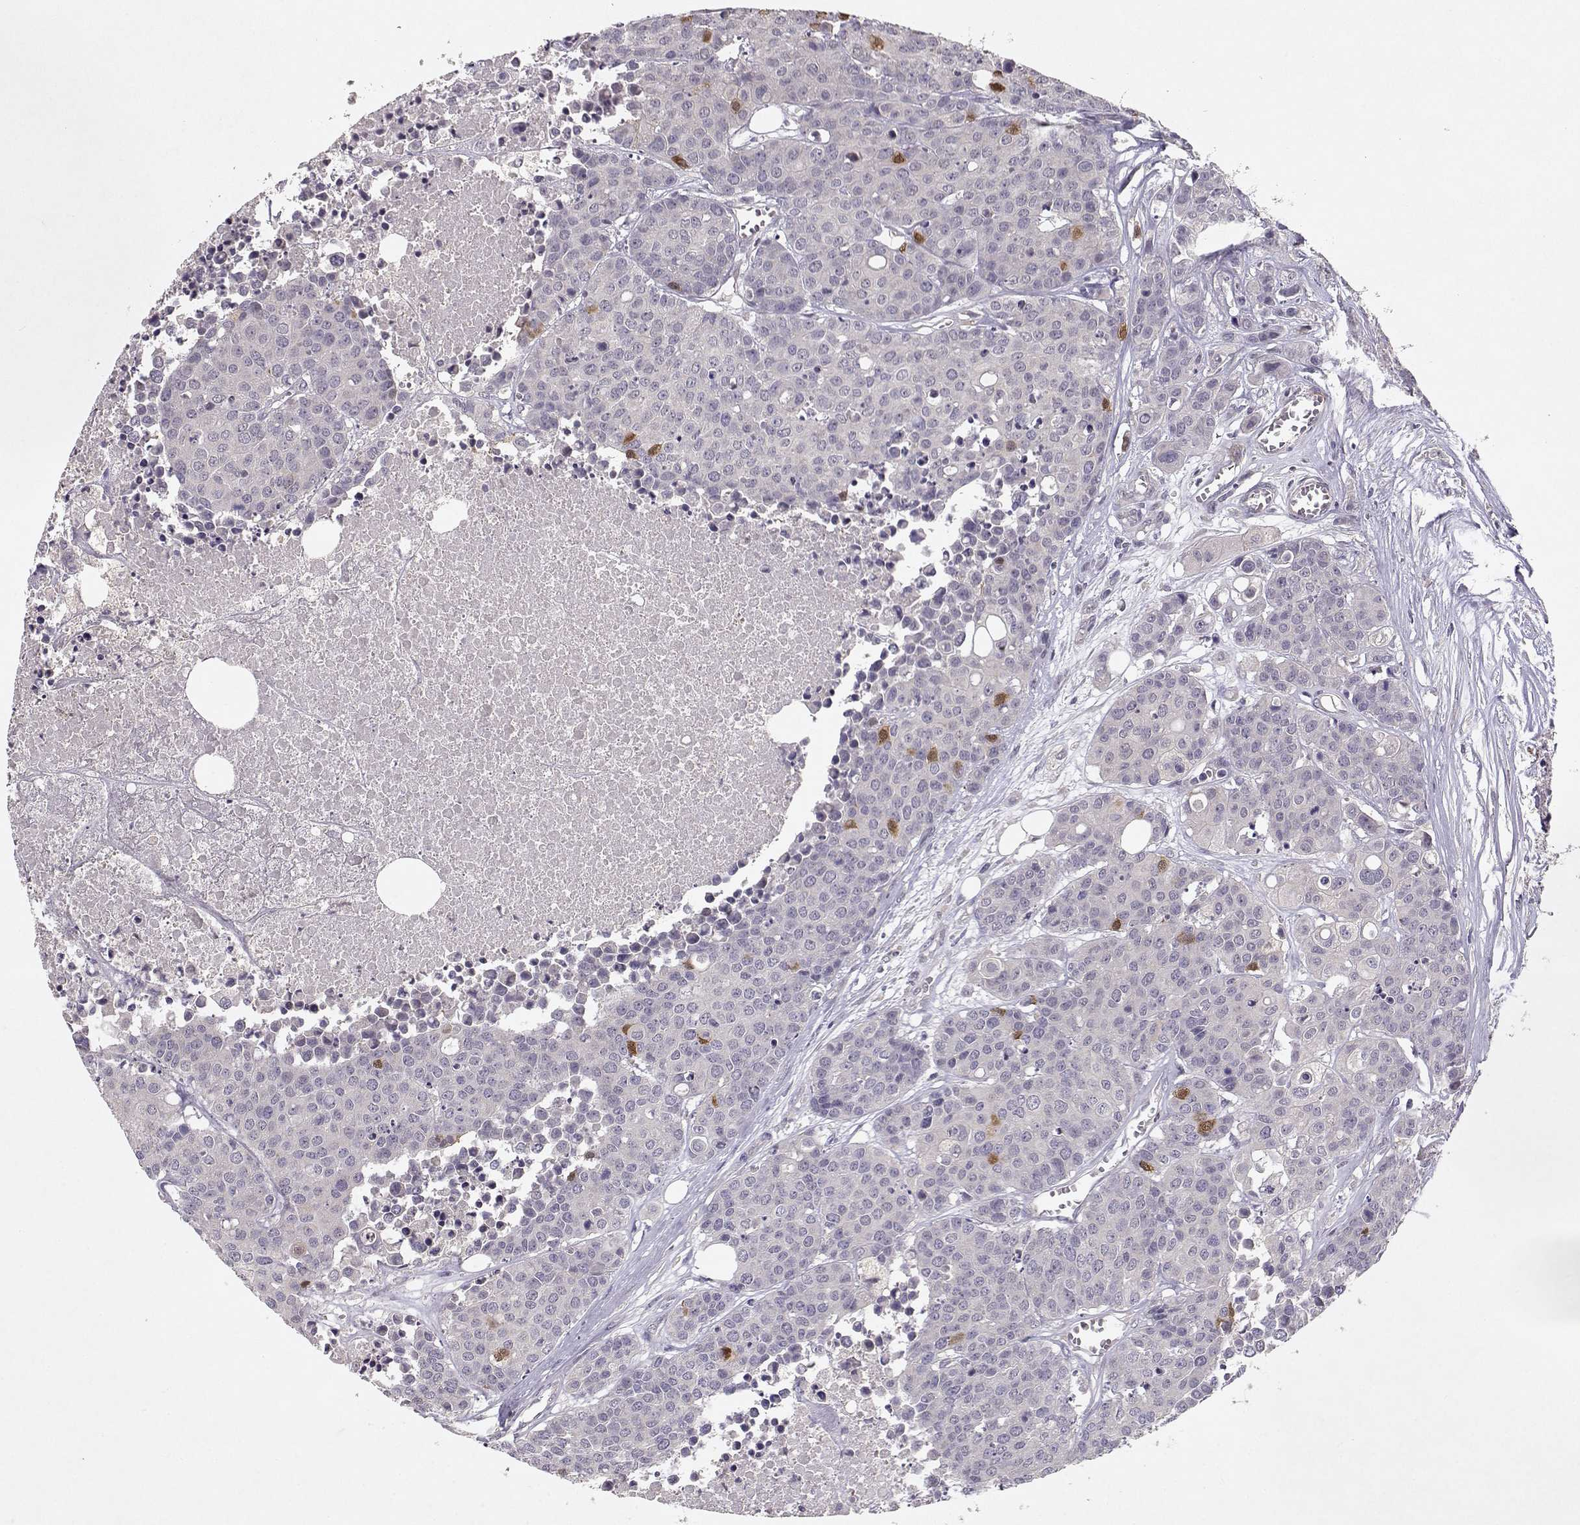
{"staining": {"intensity": "moderate", "quantity": "<25%", "location": "cytoplasmic/membranous"}, "tissue": "carcinoid", "cell_type": "Tumor cells", "image_type": "cancer", "snomed": [{"axis": "morphology", "description": "Carcinoid, malignant, NOS"}, {"axis": "topography", "description": "Colon"}], "caption": "Moderate cytoplasmic/membranous protein expression is identified in approximately <25% of tumor cells in malignant carcinoid.", "gene": "BMX", "patient": {"sex": "male", "age": 81}}